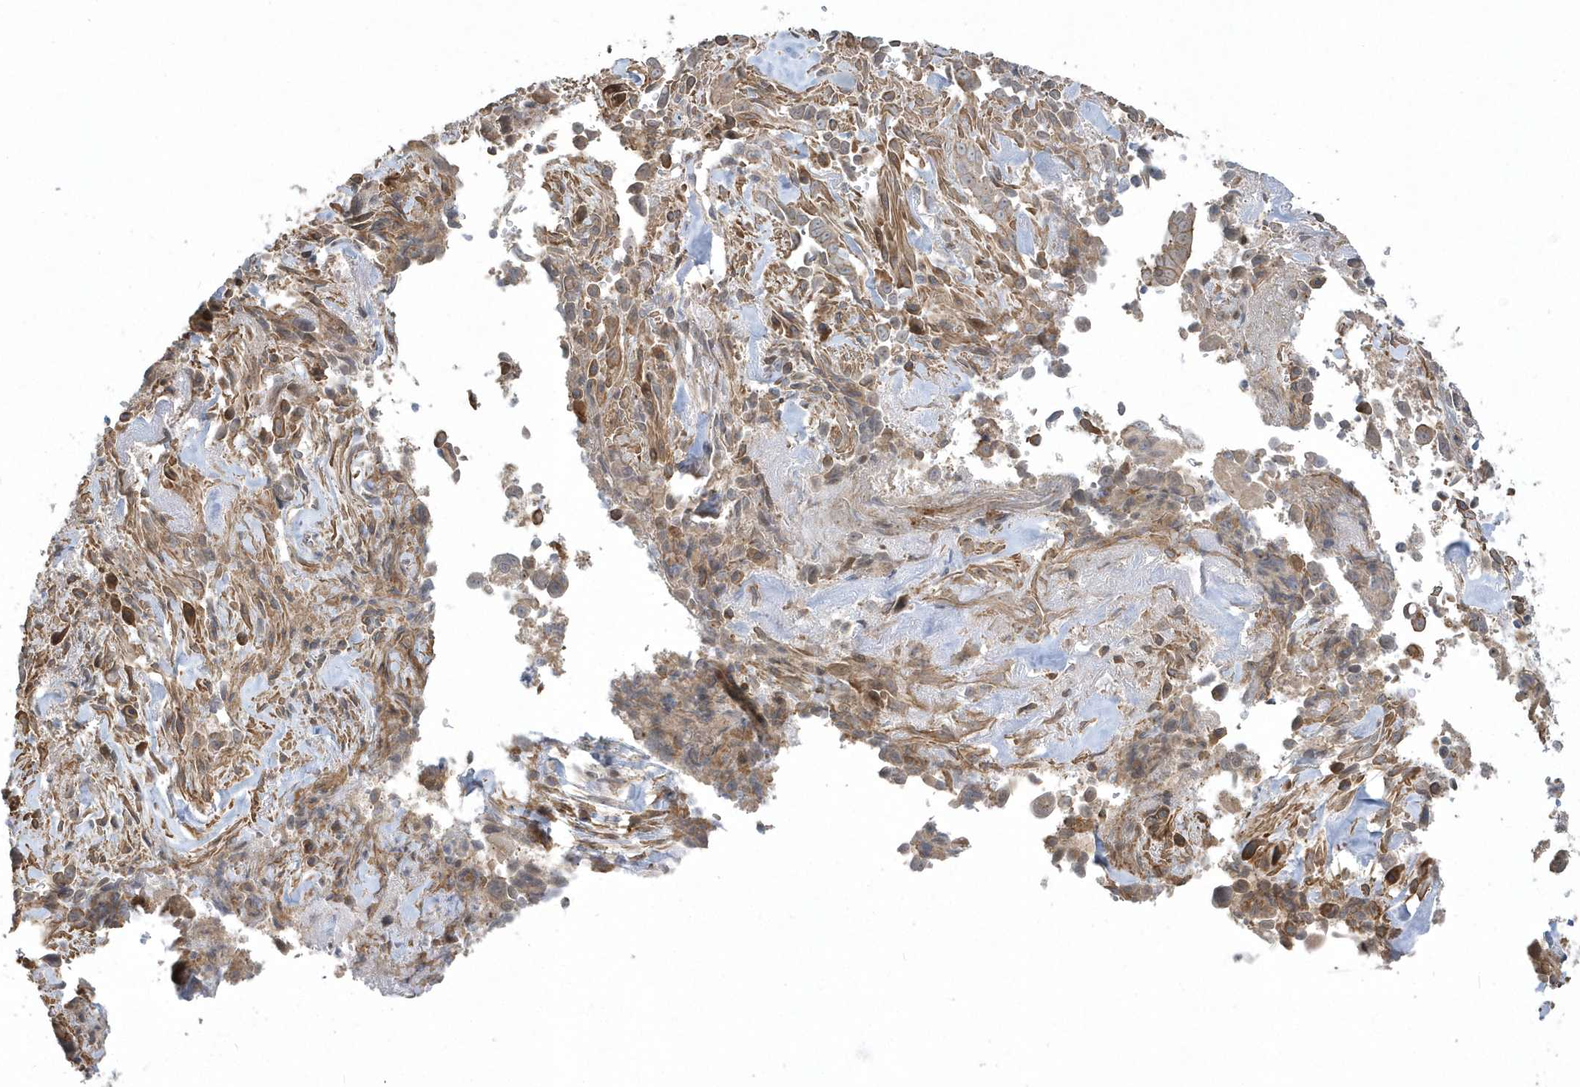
{"staining": {"intensity": "weak", "quantity": "25%-75%", "location": "cytoplasmic/membranous"}, "tissue": "liver cancer", "cell_type": "Tumor cells", "image_type": "cancer", "snomed": [{"axis": "morphology", "description": "Cholangiocarcinoma"}, {"axis": "topography", "description": "Liver"}], "caption": "Human liver cholangiocarcinoma stained with a protein marker shows weak staining in tumor cells.", "gene": "ARMC8", "patient": {"sex": "female", "age": 79}}